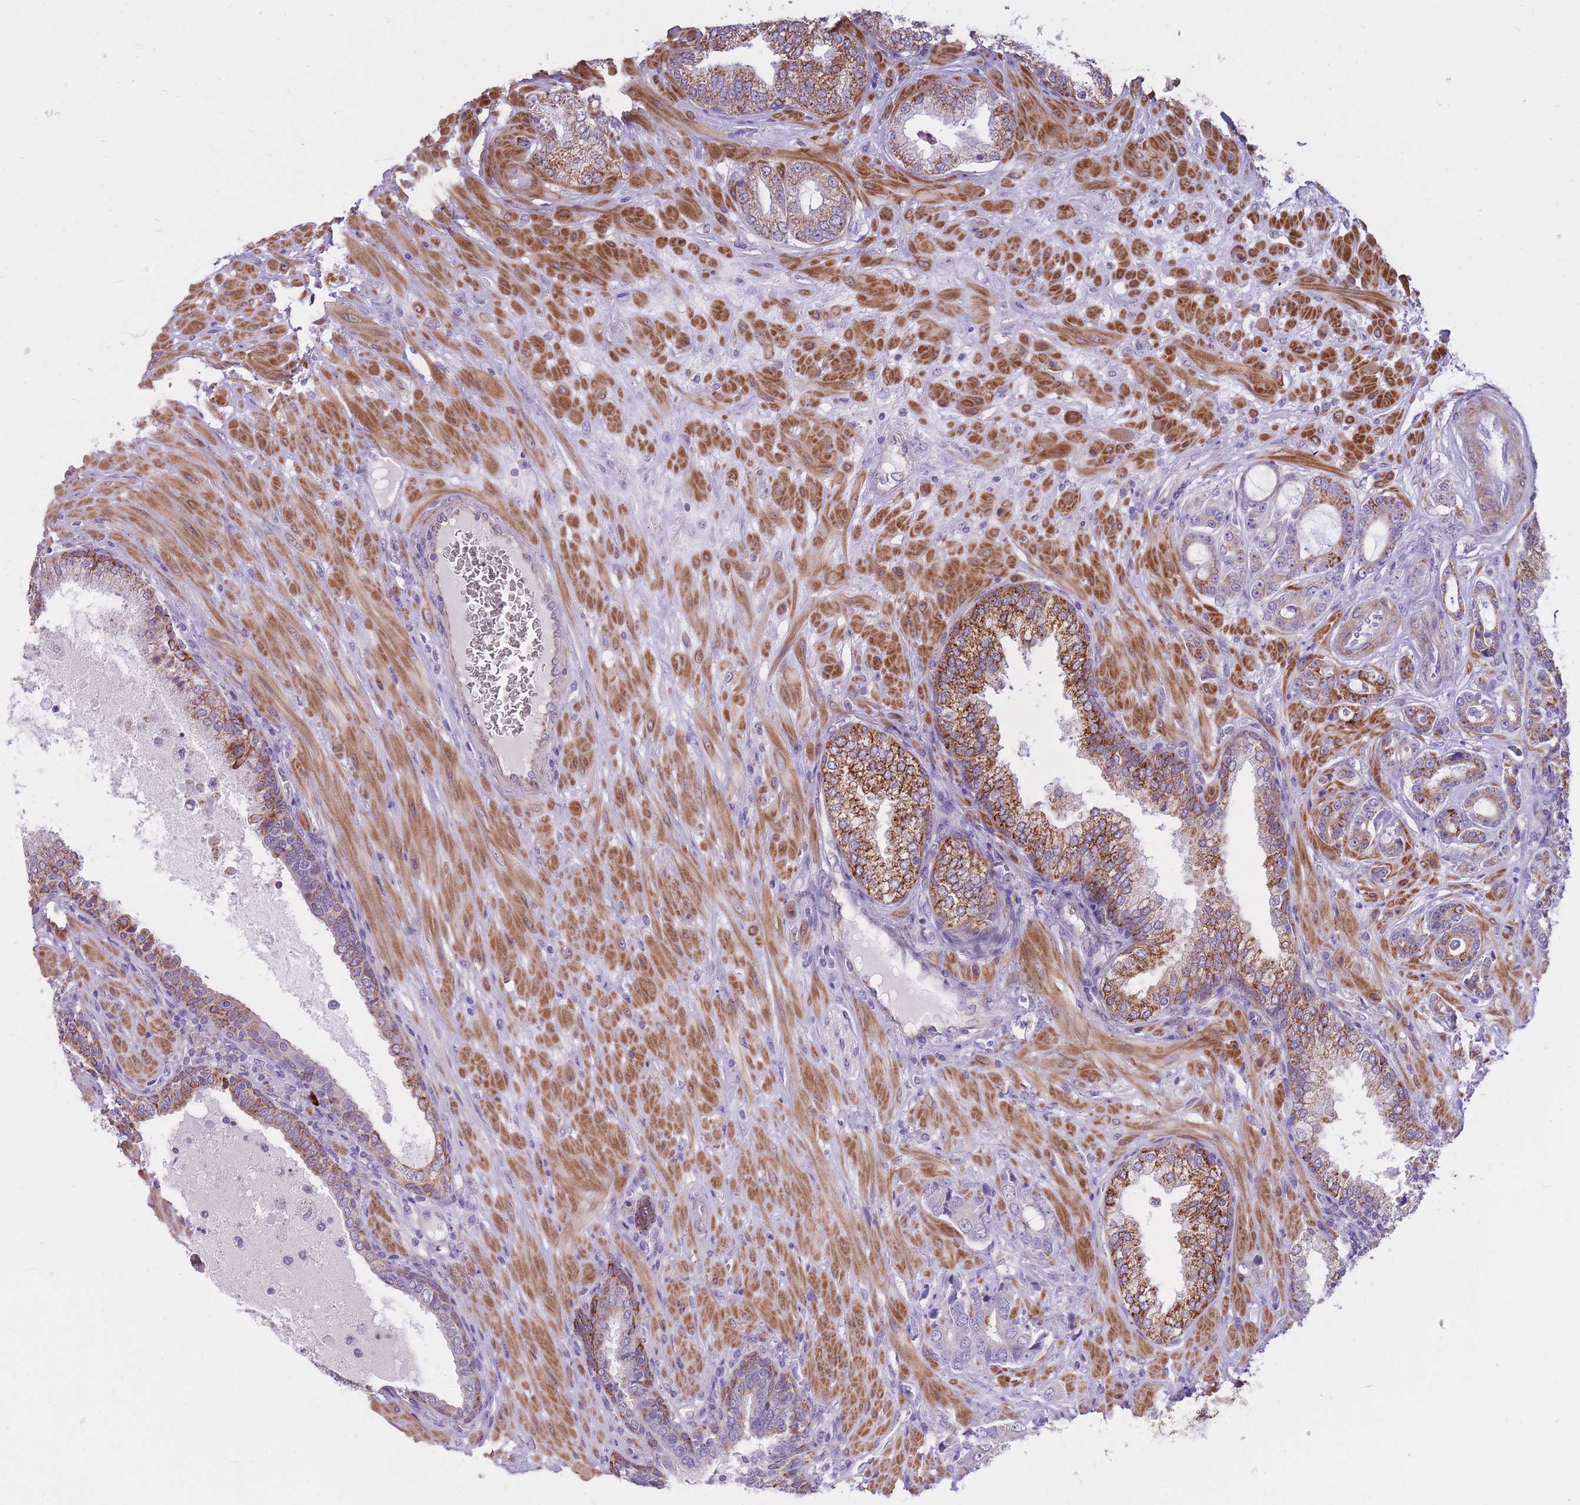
{"staining": {"intensity": "moderate", "quantity": "<25%", "location": "cytoplasmic/membranous"}, "tissue": "prostate cancer", "cell_type": "Tumor cells", "image_type": "cancer", "snomed": [{"axis": "morphology", "description": "Adenocarcinoma, High grade"}, {"axis": "topography", "description": "Prostate"}], "caption": "A high-resolution photomicrograph shows IHC staining of prostate cancer, which displays moderate cytoplasmic/membranous positivity in approximately <25% of tumor cells.", "gene": "RNF170", "patient": {"sex": "male", "age": 55}}